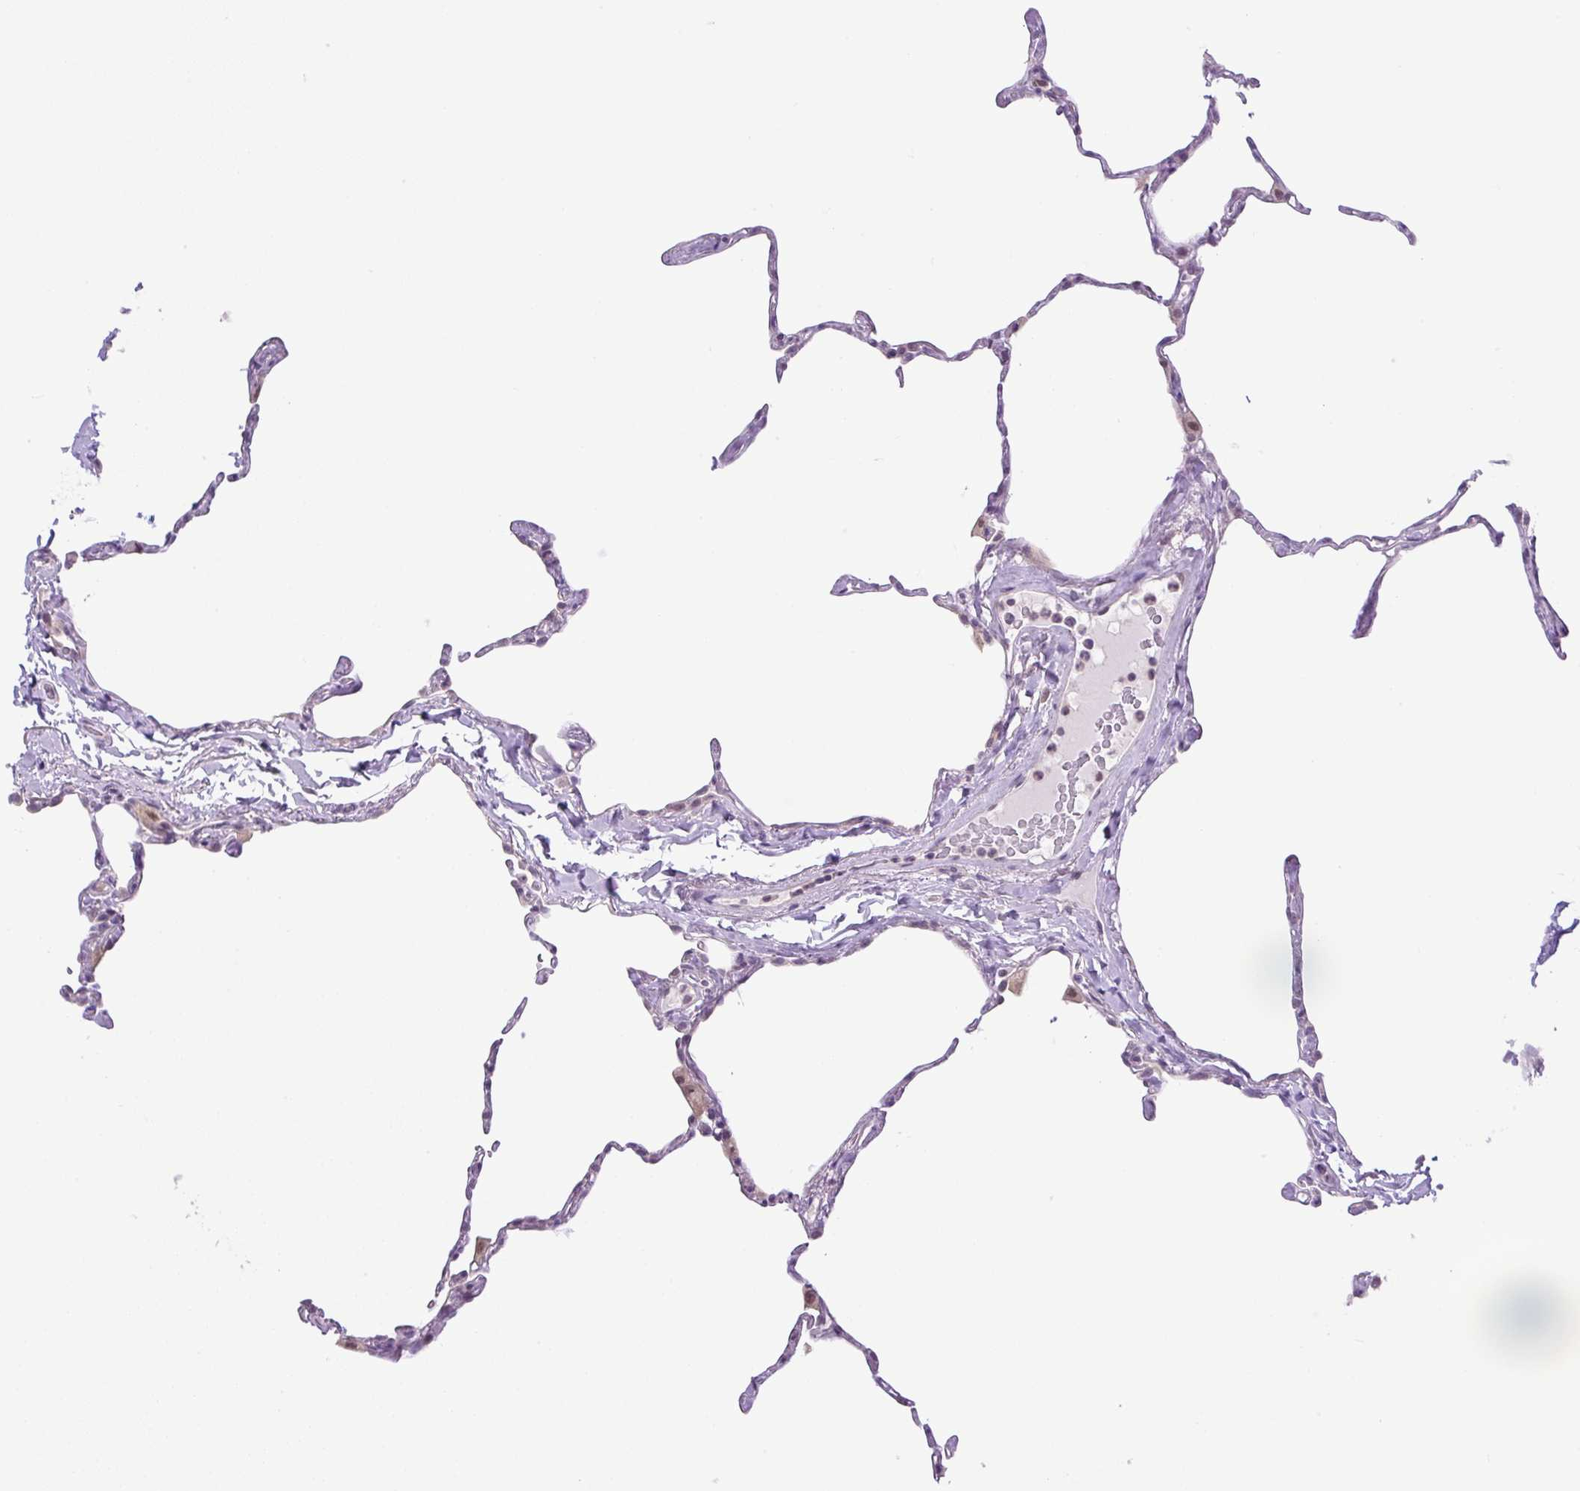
{"staining": {"intensity": "weak", "quantity": "25%-75%", "location": "nuclear"}, "tissue": "lung", "cell_type": "Alveolar cells", "image_type": "normal", "snomed": [{"axis": "morphology", "description": "Normal tissue, NOS"}, {"axis": "topography", "description": "Lung"}], "caption": "Protein positivity by immunohistochemistry (IHC) displays weak nuclear staining in approximately 25%-75% of alveolar cells in normal lung.", "gene": "KPNA1", "patient": {"sex": "male", "age": 65}}